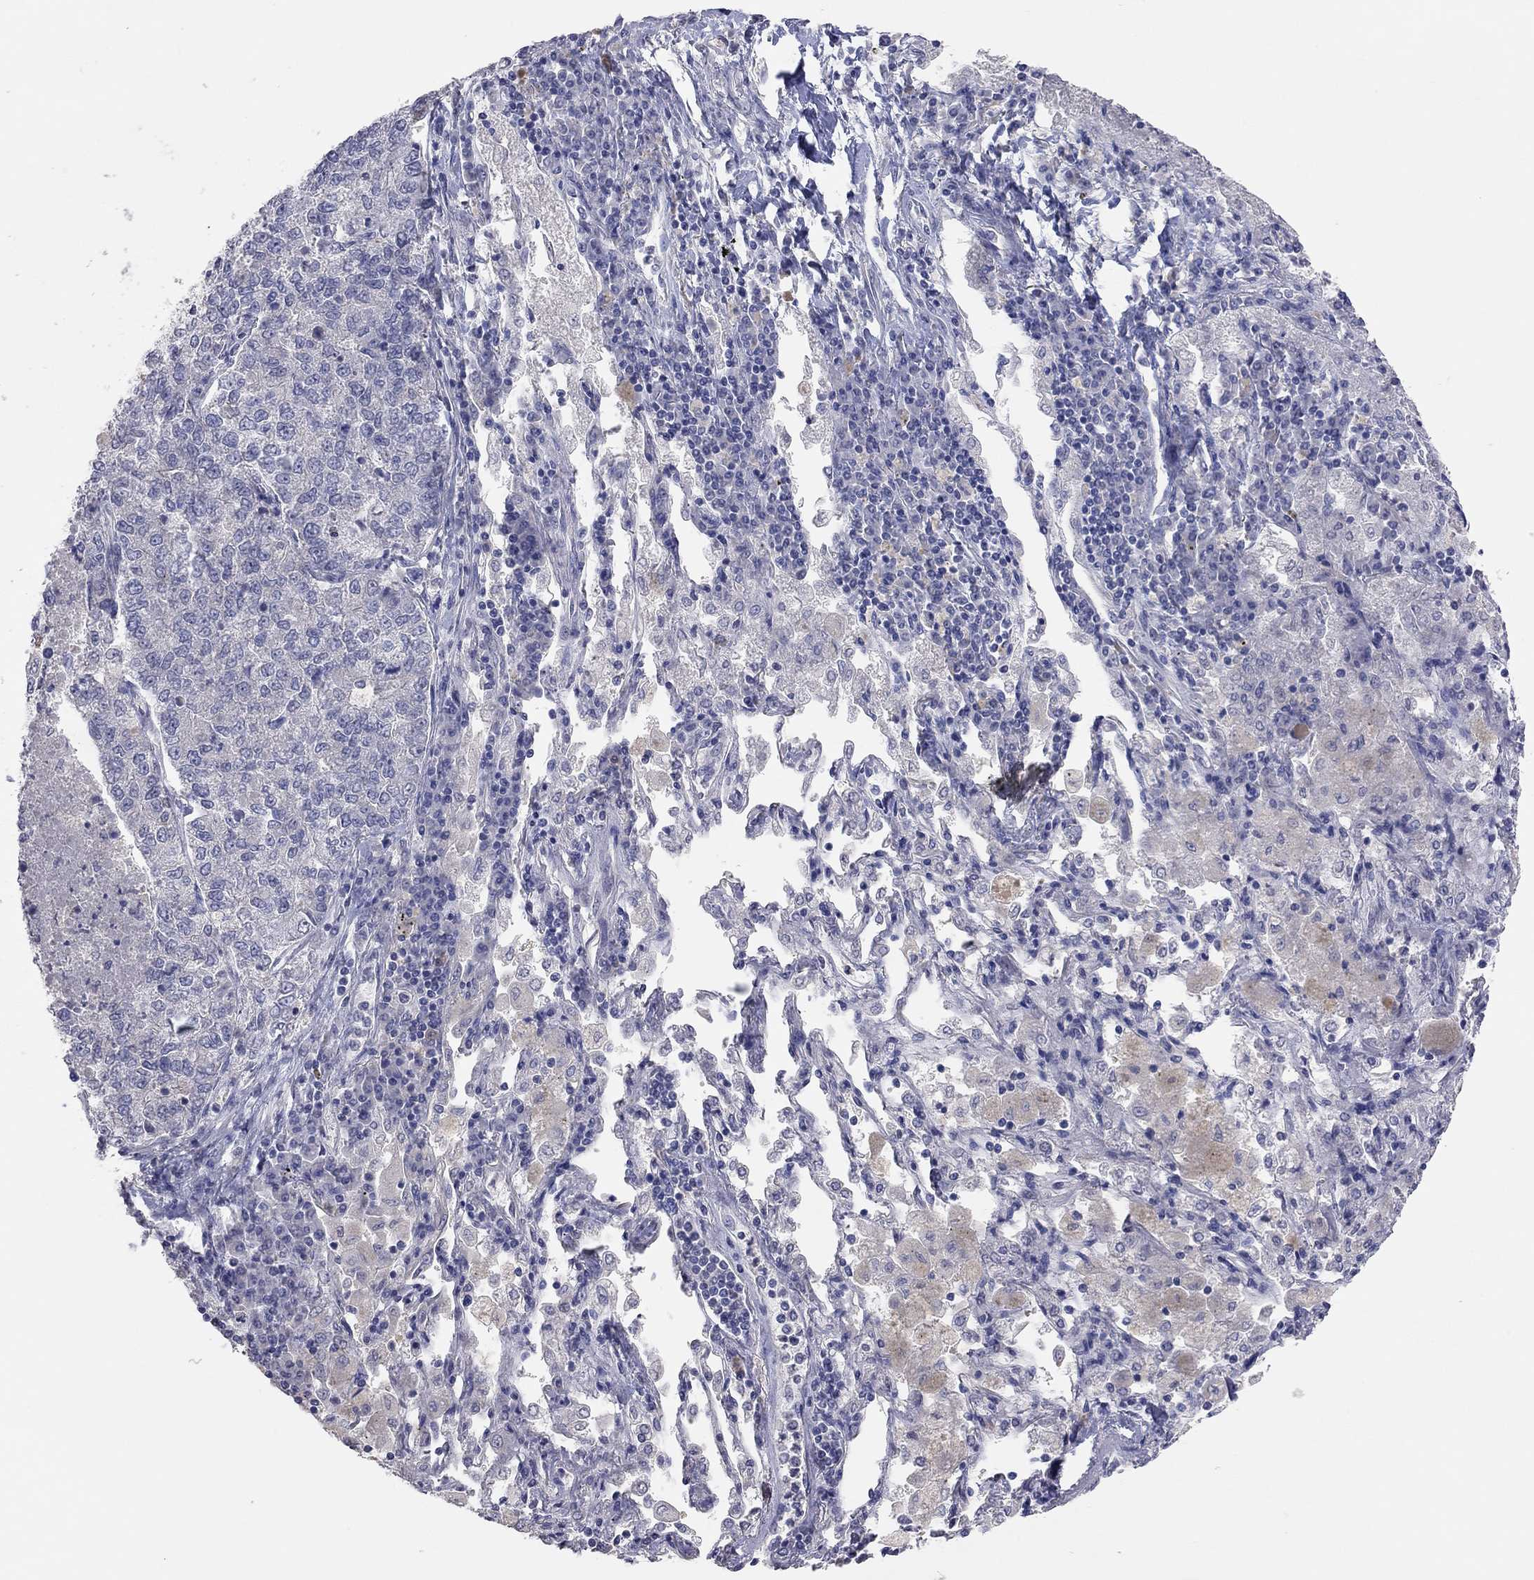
{"staining": {"intensity": "negative", "quantity": "none", "location": "none"}, "tissue": "lung cancer", "cell_type": "Tumor cells", "image_type": "cancer", "snomed": [{"axis": "morphology", "description": "Adenocarcinoma, NOS"}, {"axis": "topography", "description": "Lung"}], "caption": "A histopathology image of human adenocarcinoma (lung) is negative for staining in tumor cells.", "gene": "KCNB1", "patient": {"sex": "male", "age": 49}}